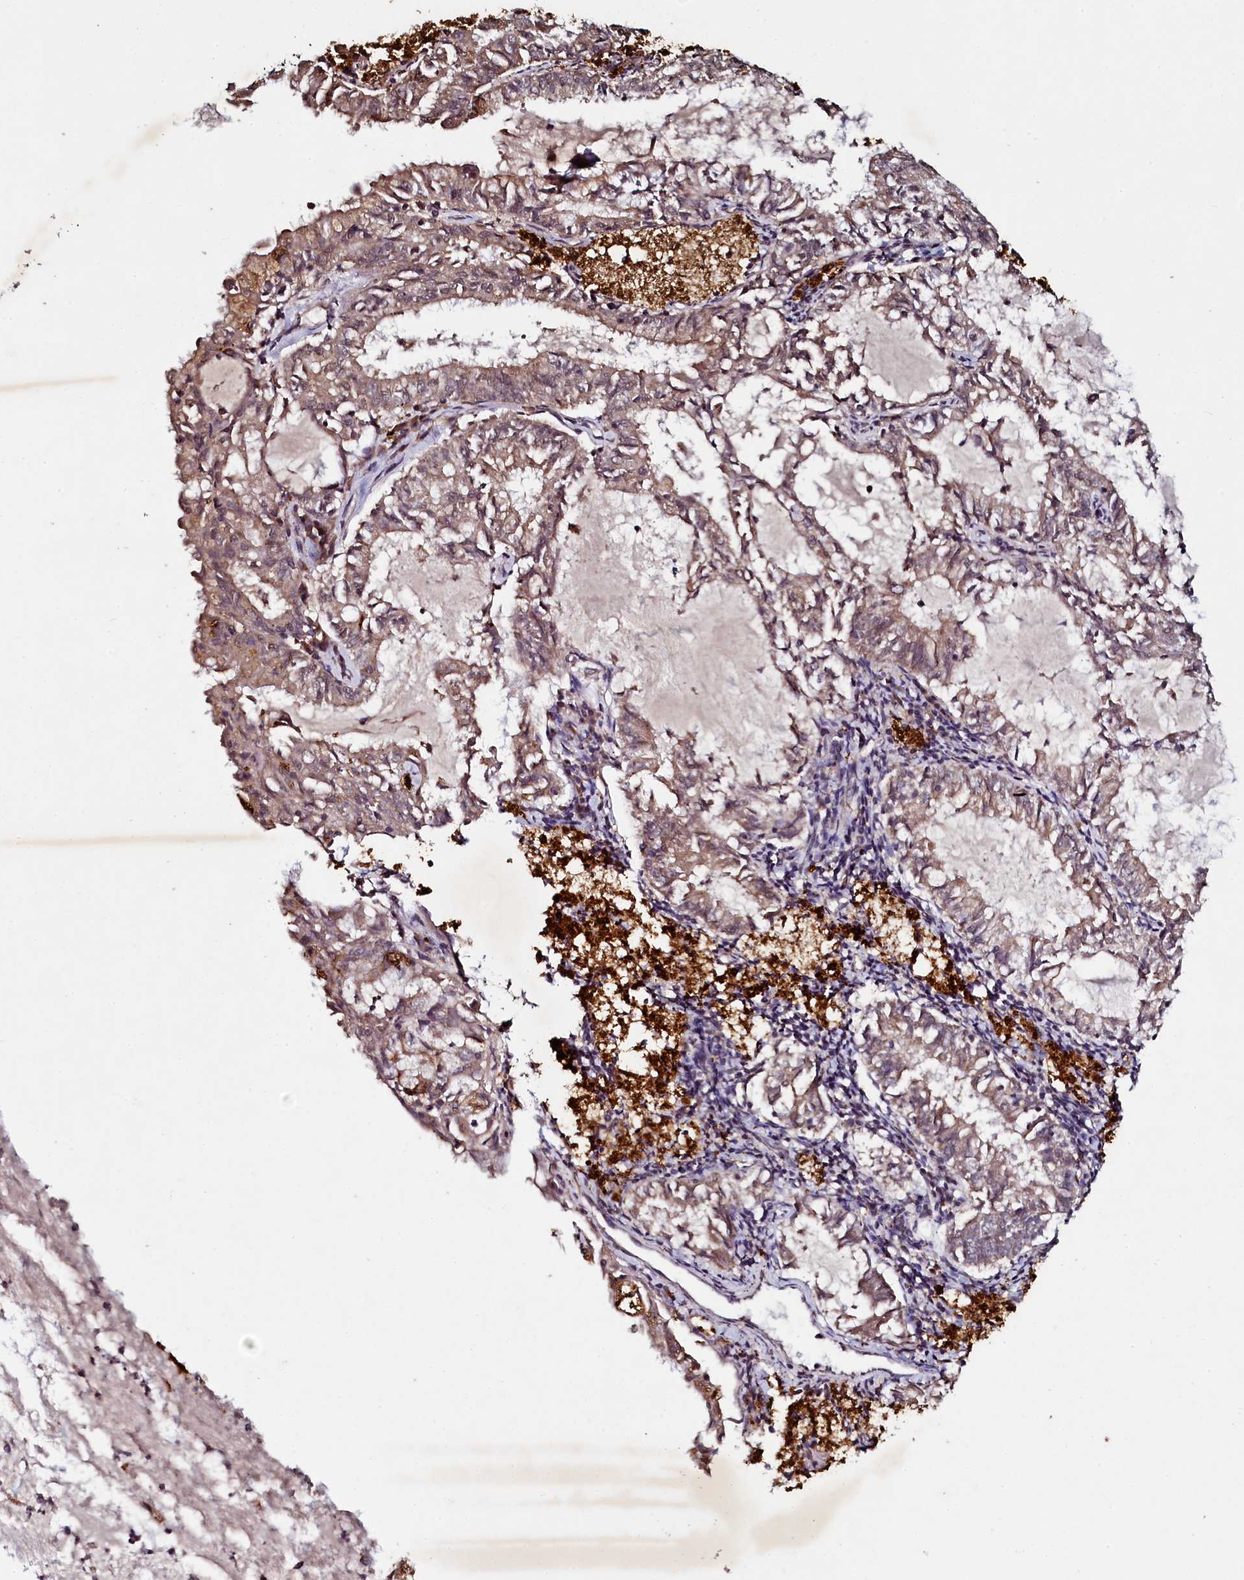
{"staining": {"intensity": "moderate", "quantity": ">75%", "location": "cytoplasmic/membranous"}, "tissue": "endometrial cancer", "cell_type": "Tumor cells", "image_type": "cancer", "snomed": [{"axis": "morphology", "description": "Adenocarcinoma, NOS"}, {"axis": "topography", "description": "Endometrium"}], "caption": "High-power microscopy captured an immunohistochemistry photomicrograph of endometrial cancer, revealing moderate cytoplasmic/membranous staining in about >75% of tumor cells. (DAB IHC, brown staining for protein, blue staining for nuclei).", "gene": "SEC24C", "patient": {"sex": "female", "age": 57}}